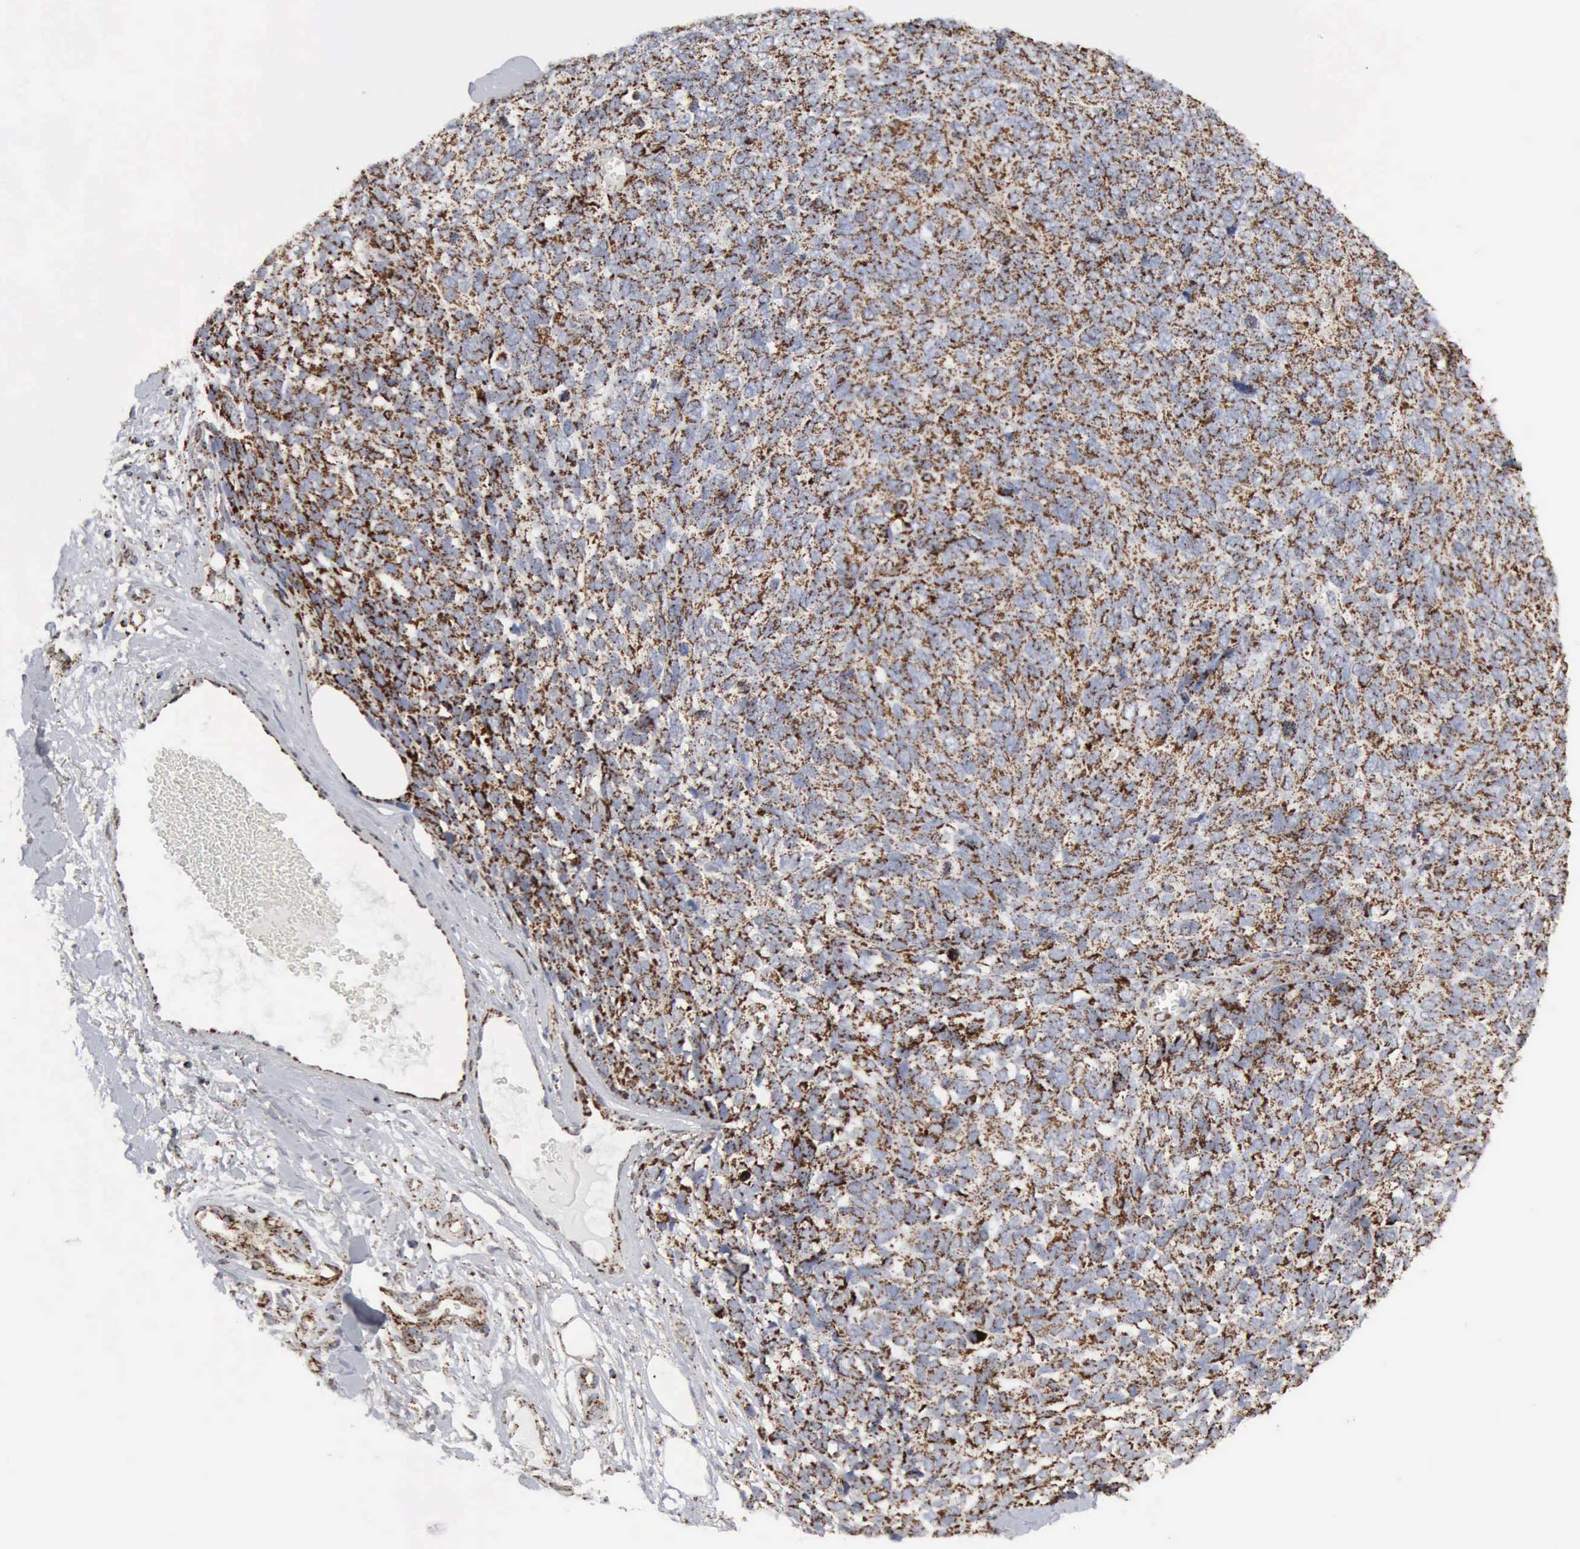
{"staining": {"intensity": "moderate", "quantity": ">75%", "location": "cytoplasmic/membranous"}, "tissue": "melanoma", "cell_type": "Tumor cells", "image_type": "cancer", "snomed": [{"axis": "morphology", "description": "Malignant melanoma, NOS"}, {"axis": "topography", "description": "Skin"}], "caption": "Tumor cells show moderate cytoplasmic/membranous positivity in approximately >75% of cells in malignant melanoma.", "gene": "ACO2", "patient": {"sex": "female", "age": 85}}